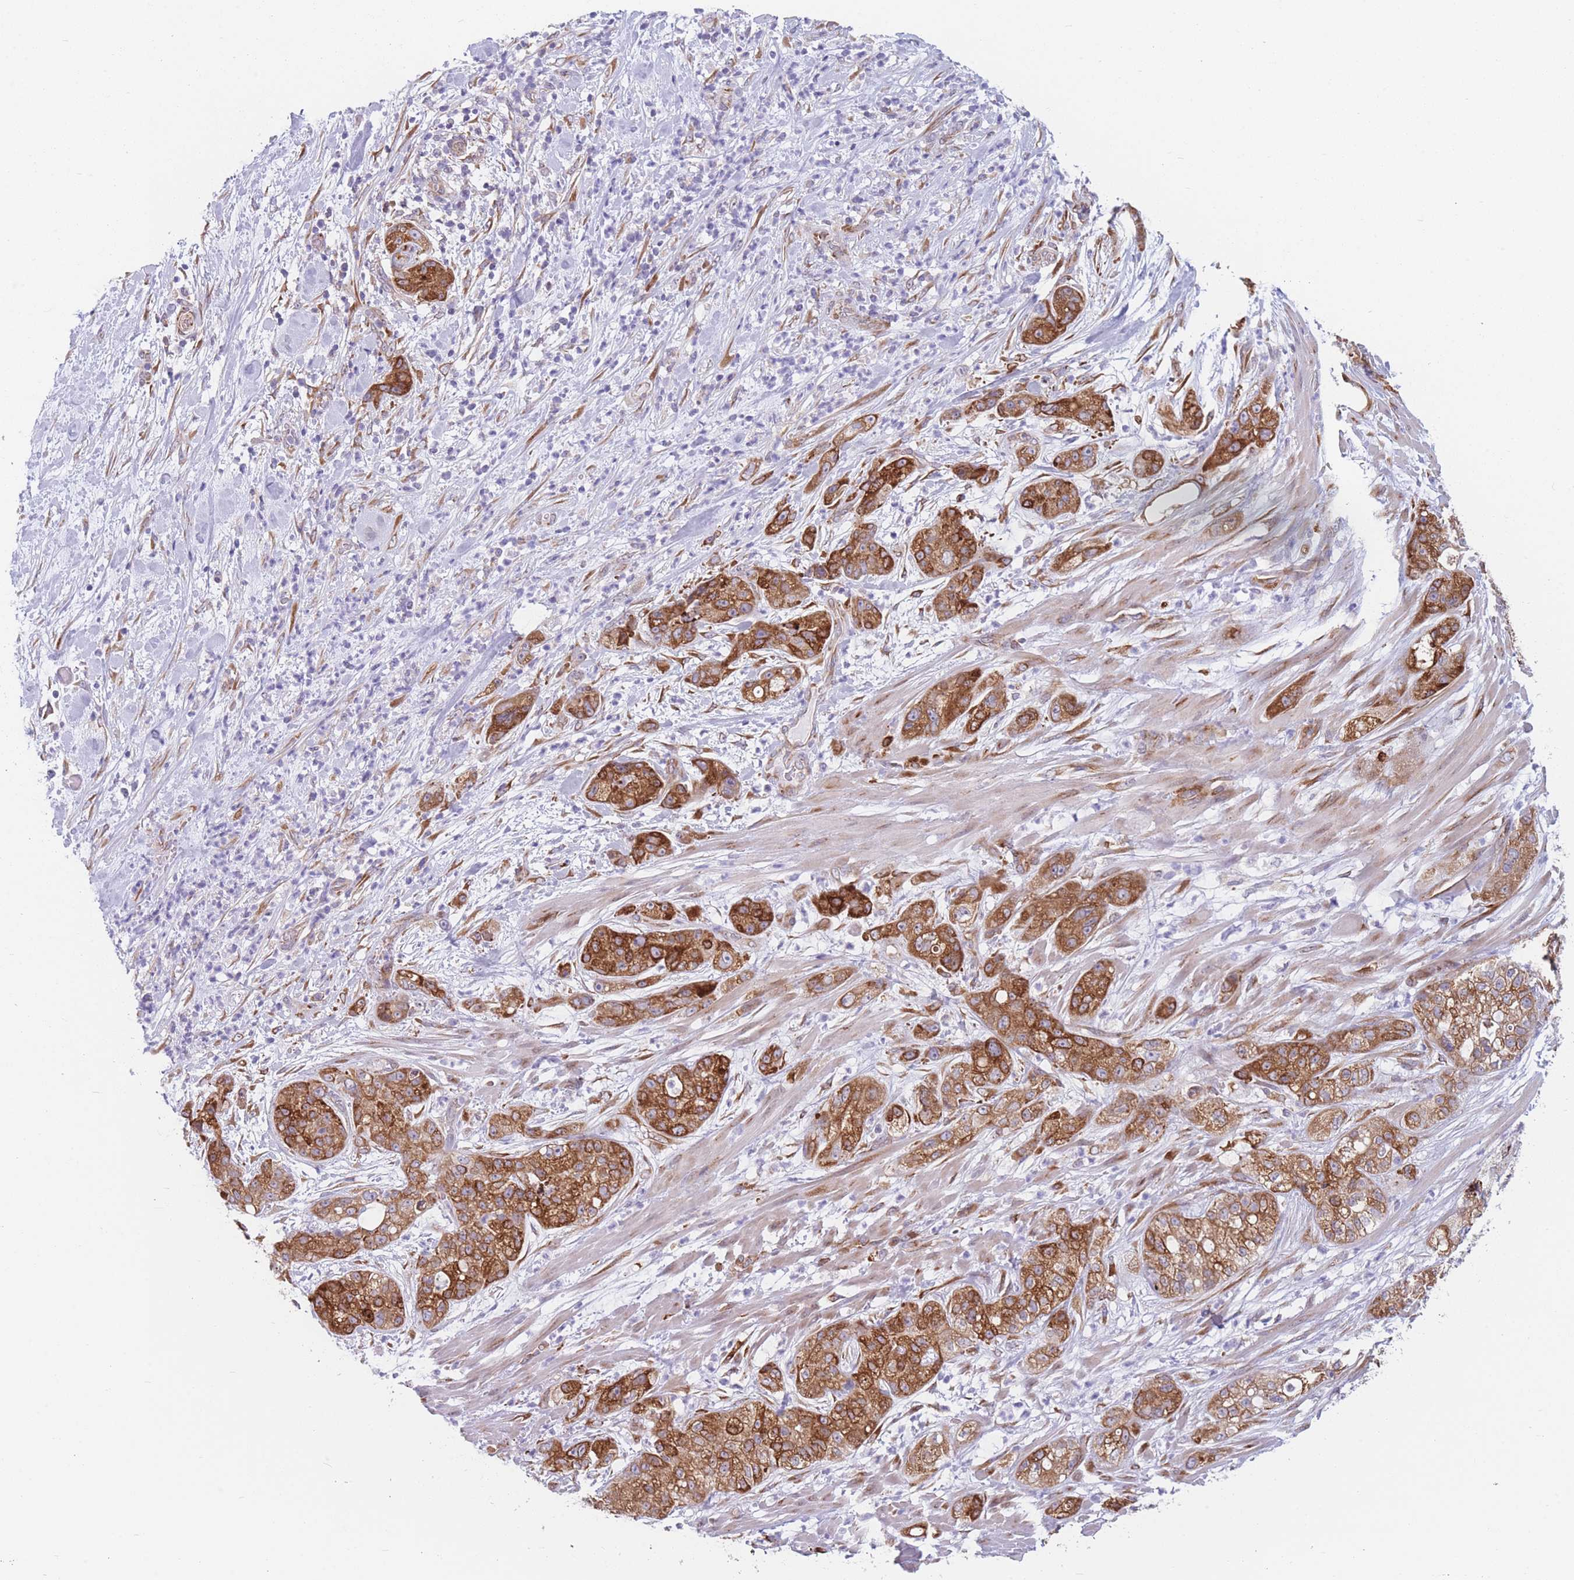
{"staining": {"intensity": "strong", "quantity": ">75%", "location": "cytoplasmic/membranous"}, "tissue": "pancreatic cancer", "cell_type": "Tumor cells", "image_type": "cancer", "snomed": [{"axis": "morphology", "description": "Adenocarcinoma, NOS"}, {"axis": "topography", "description": "Pancreas"}], "caption": "Immunohistochemistry of human adenocarcinoma (pancreatic) shows high levels of strong cytoplasmic/membranous positivity in about >75% of tumor cells.", "gene": "AK9", "patient": {"sex": "female", "age": 78}}